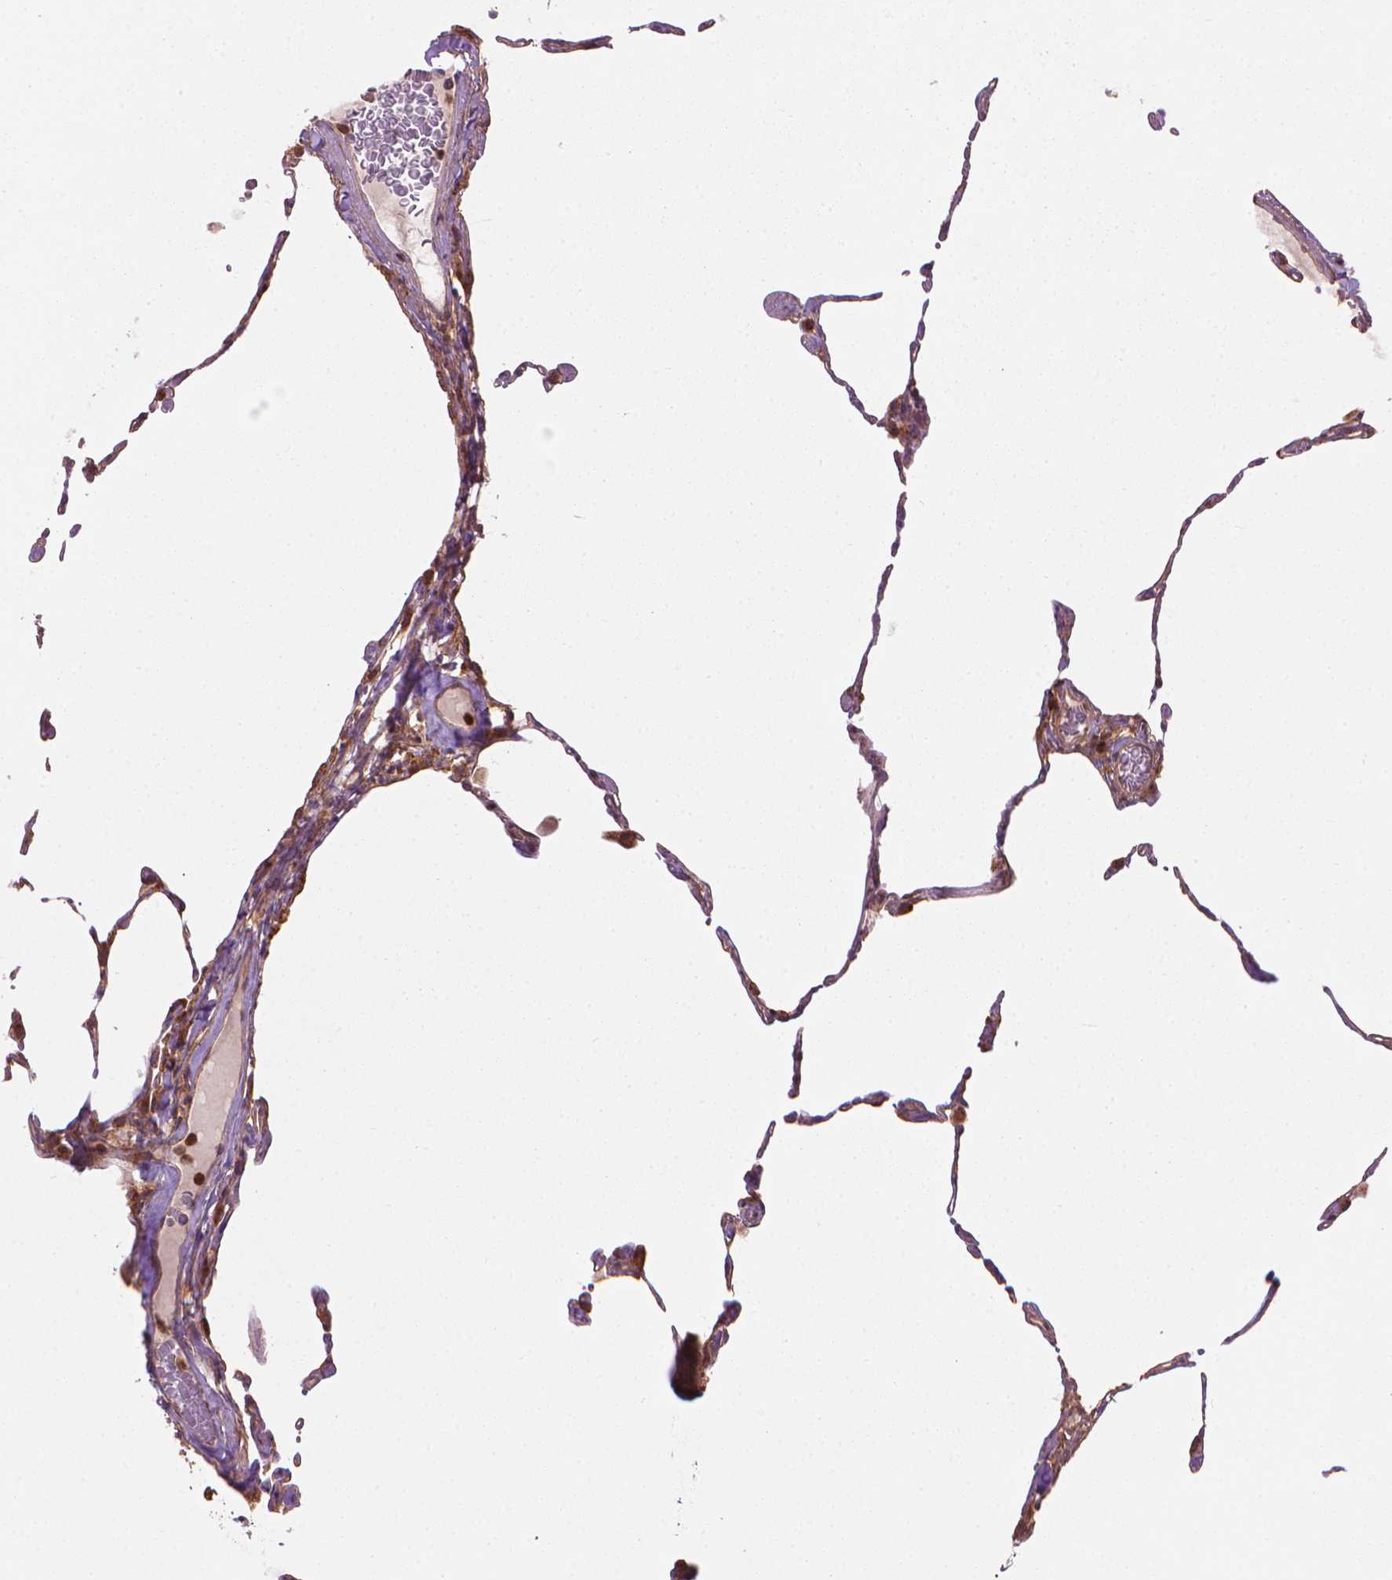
{"staining": {"intensity": "moderate", "quantity": ">75%", "location": "cytoplasmic/membranous"}, "tissue": "lung", "cell_type": "Alveolar cells", "image_type": "normal", "snomed": [{"axis": "morphology", "description": "Normal tissue, NOS"}, {"axis": "topography", "description": "Lung"}], "caption": "An immunohistochemistry (IHC) histopathology image of unremarkable tissue is shown. Protein staining in brown labels moderate cytoplasmic/membranous positivity in lung within alveolar cells.", "gene": "VARS2", "patient": {"sex": "female", "age": 57}}